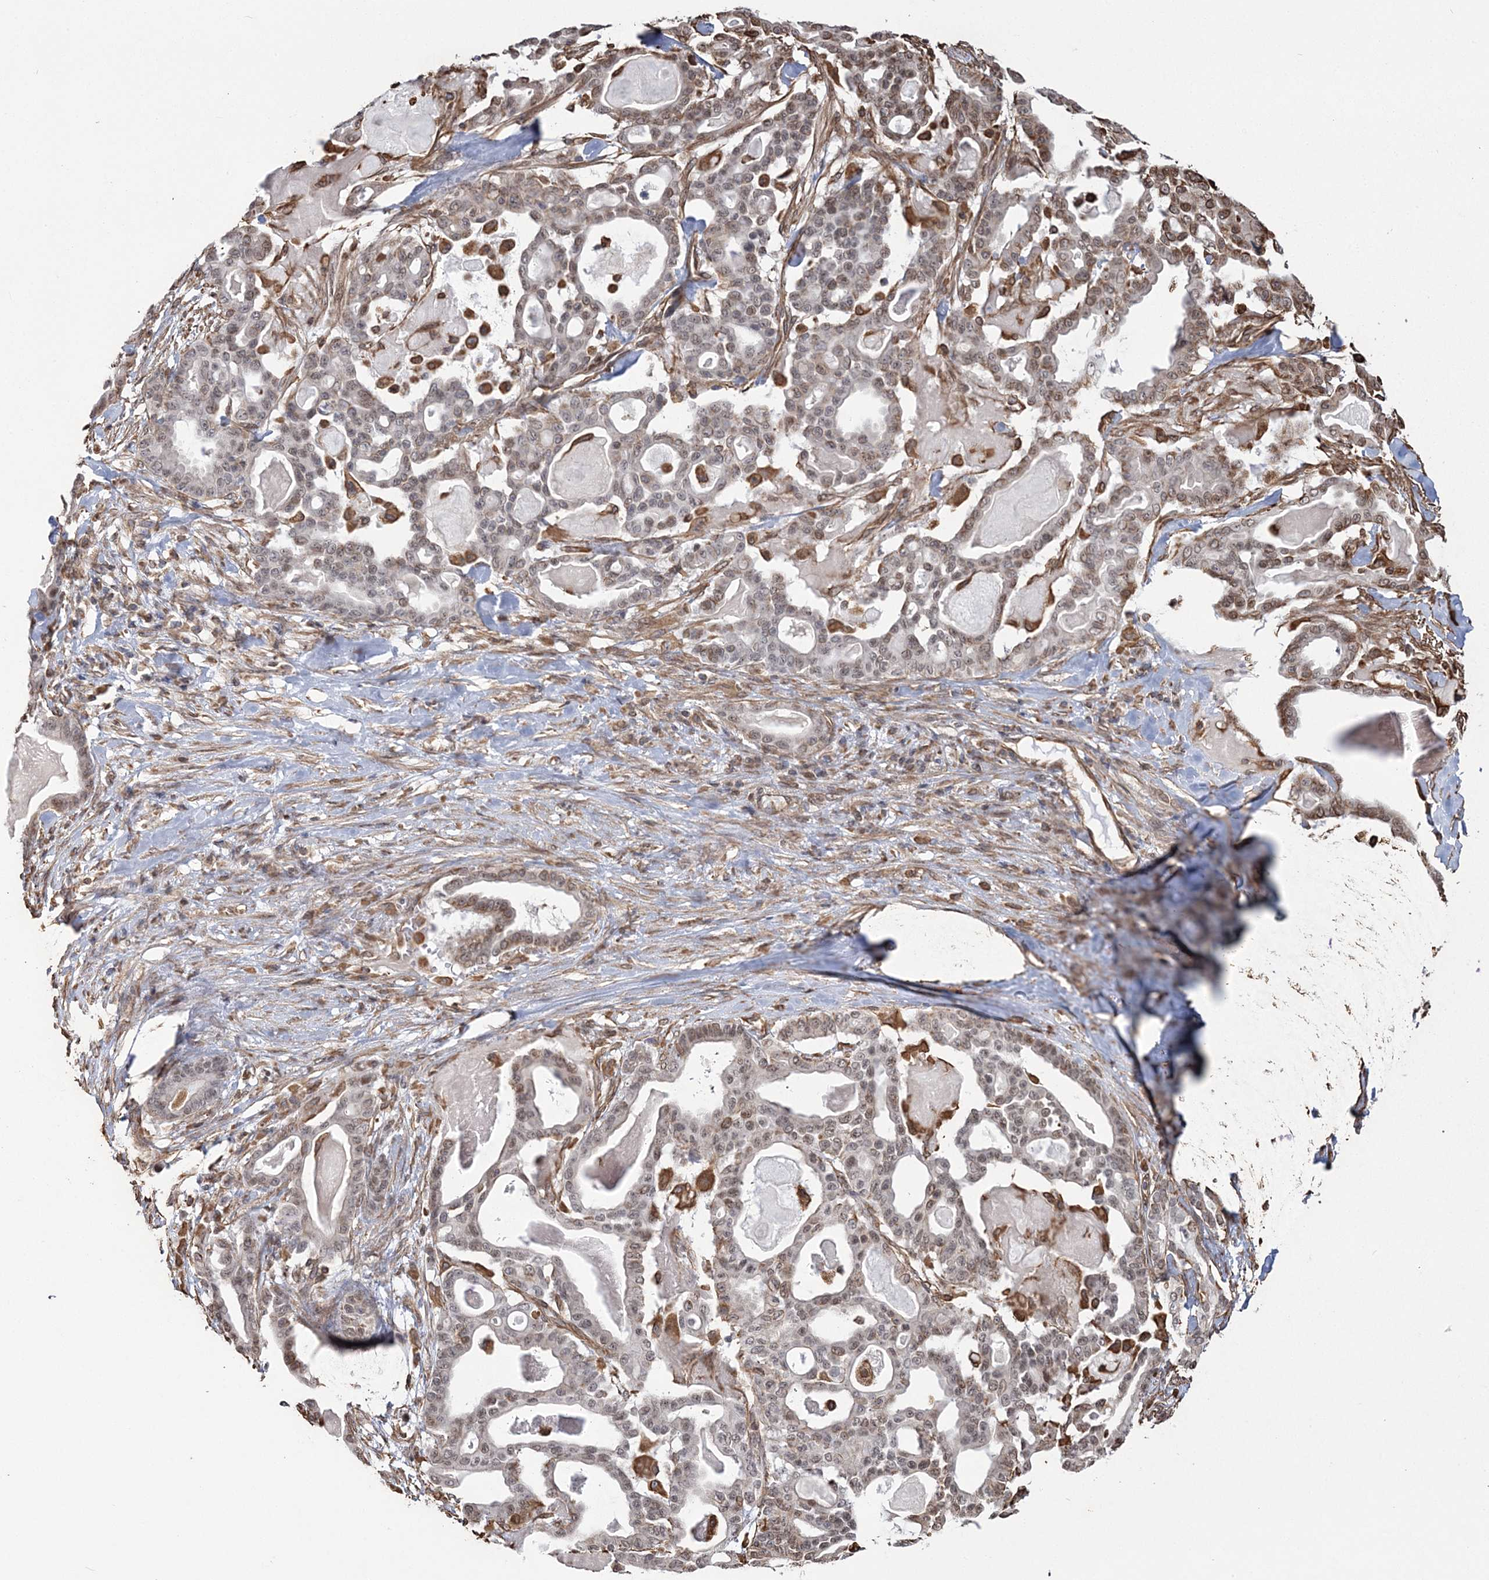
{"staining": {"intensity": "weak", "quantity": ">75%", "location": "nuclear"}, "tissue": "pancreatic cancer", "cell_type": "Tumor cells", "image_type": "cancer", "snomed": [{"axis": "morphology", "description": "Adenocarcinoma, NOS"}, {"axis": "topography", "description": "Pancreas"}], "caption": "Immunohistochemical staining of pancreatic adenocarcinoma shows weak nuclear protein expression in about >75% of tumor cells. The protein is stained brown, and the nuclei are stained in blue (DAB (3,3'-diaminobenzidine) IHC with brightfield microscopy, high magnification).", "gene": "ATP11B", "patient": {"sex": "male", "age": 63}}